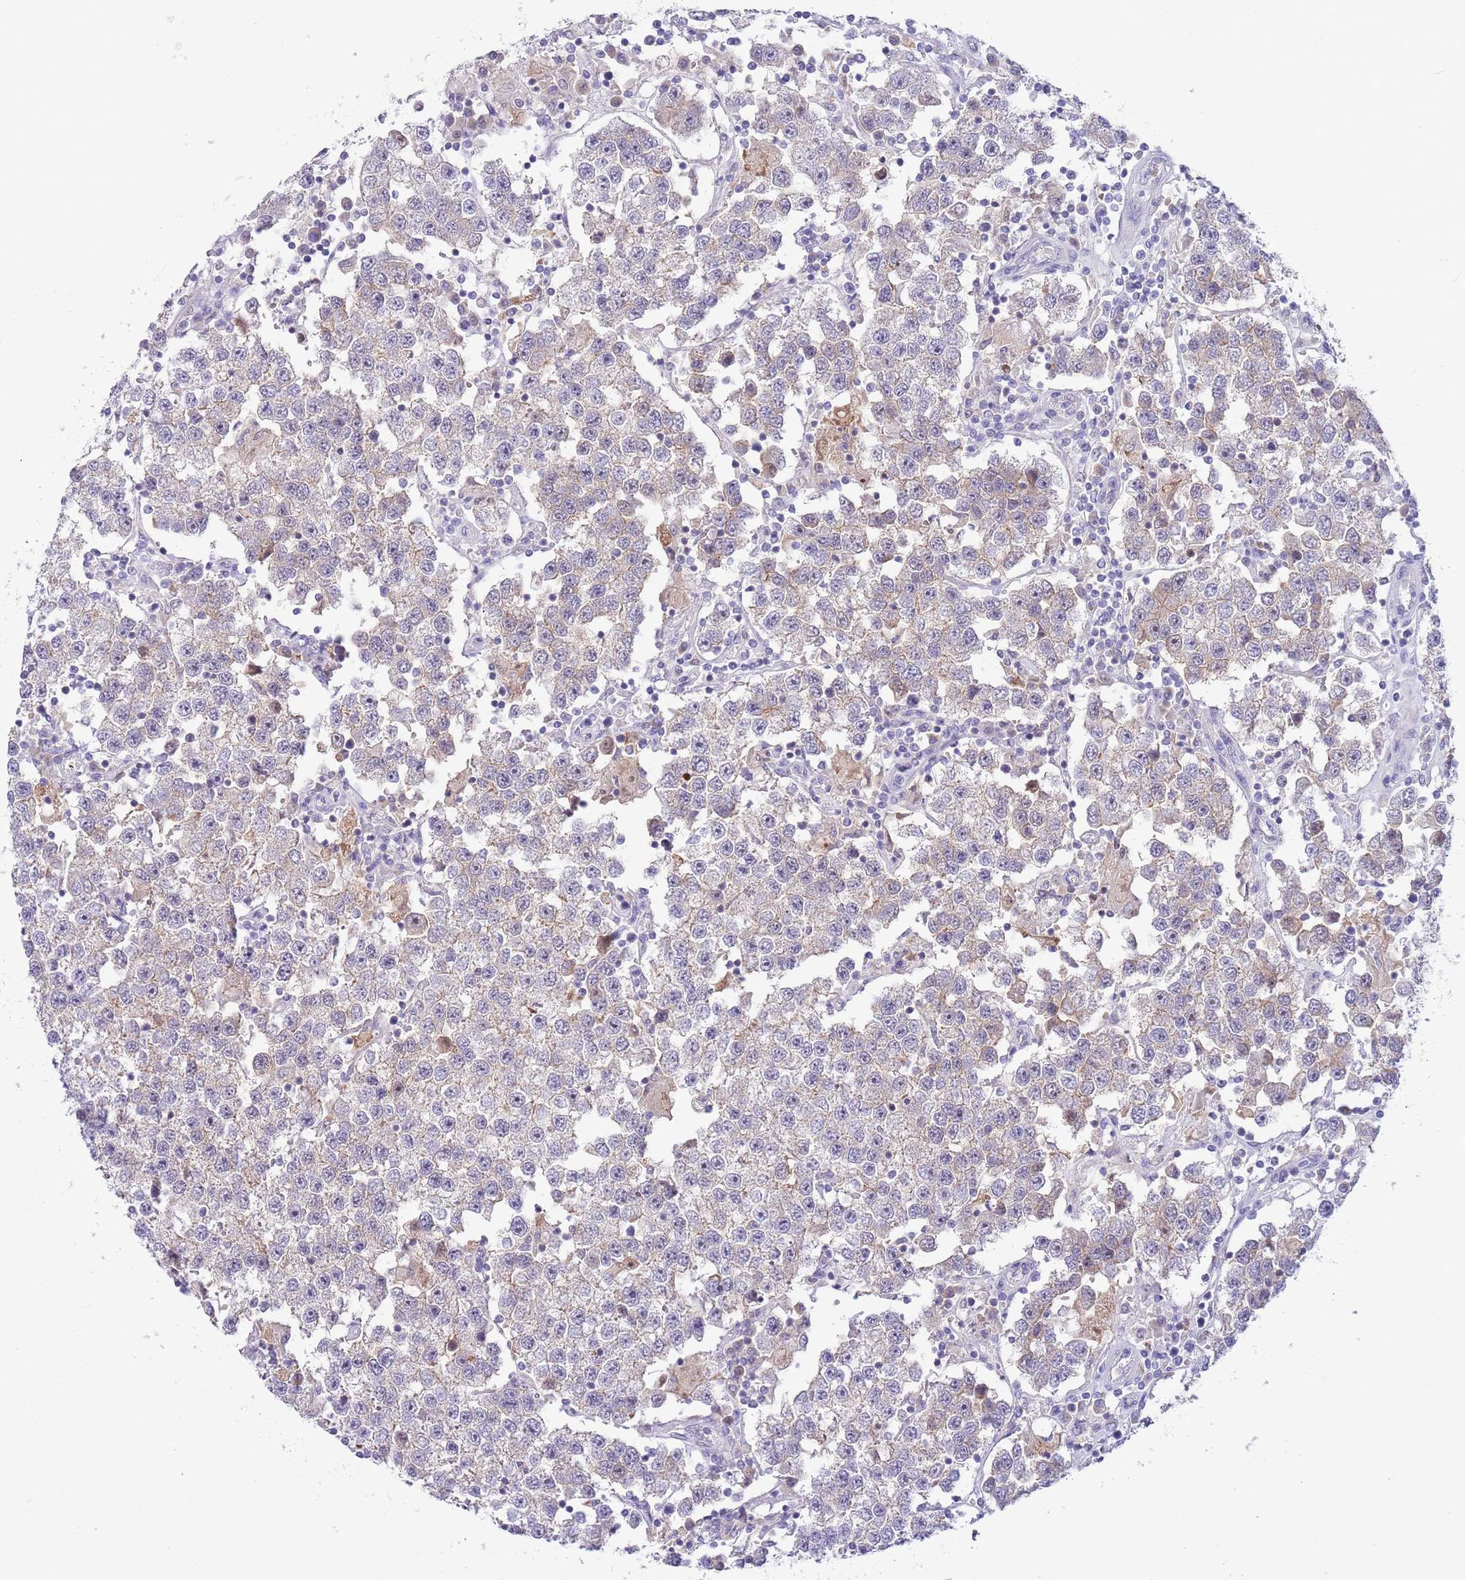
{"staining": {"intensity": "weak", "quantity": "25%-75%", "location": "cytoplasmic/membranous"}, "tissue": "testis cancer", "cell_type": "Tumor cells", "image_type": "cancer", "snomed": [{"axis": "morphology", "description": "Seminoma, NOS"}, {"axis": "topography", "description": "Testis"}], "caption": "This histopathology image demonstrates immunohistochemistry (IHC) staining of seminoma (testis), with low weak cytoplasmic/membranous positivity in approximately 25%-75% of tumor cells.", "gene": "DDHD1", "patient": {"sex": "male", "age": 37}}